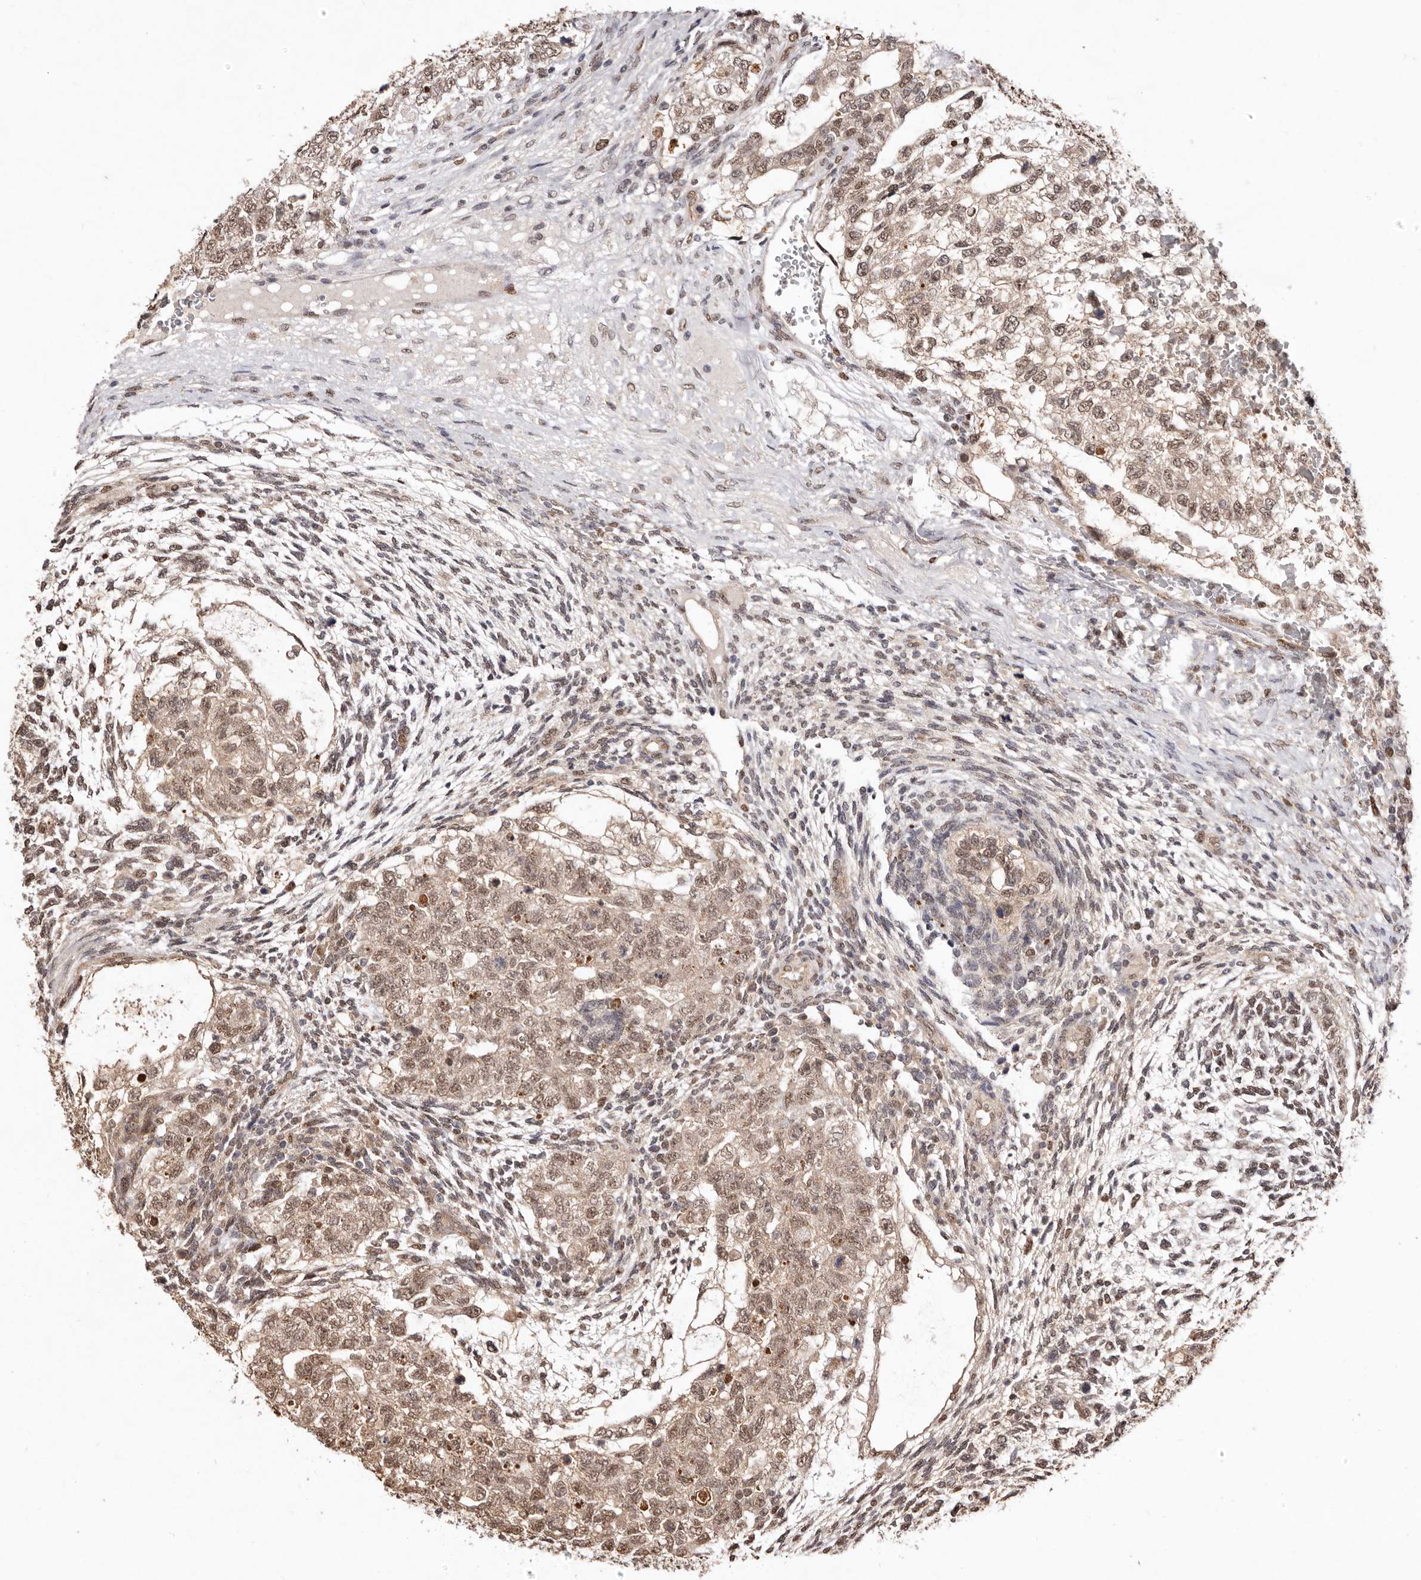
{"staining": {"intensity": "moderate", "quantity": ">75%", "location": "nuclear"}, "tissue": "testis cancer", "cell_type": "Tumor cells", "image_type": "cancer", "snomed": [{"axis": "morphology", "description": "Carcinoma, Embryonal, NOS"}, {"axis": "topography", "description": "Testis"}], "caption": "Tumor cells show medium levels of moderate nuclear expression in approximately >75% of cells in human embryonal carcinoma (testis).", "gene": "NOTCH1", "patient": {"sex": "male", "age": 37}}